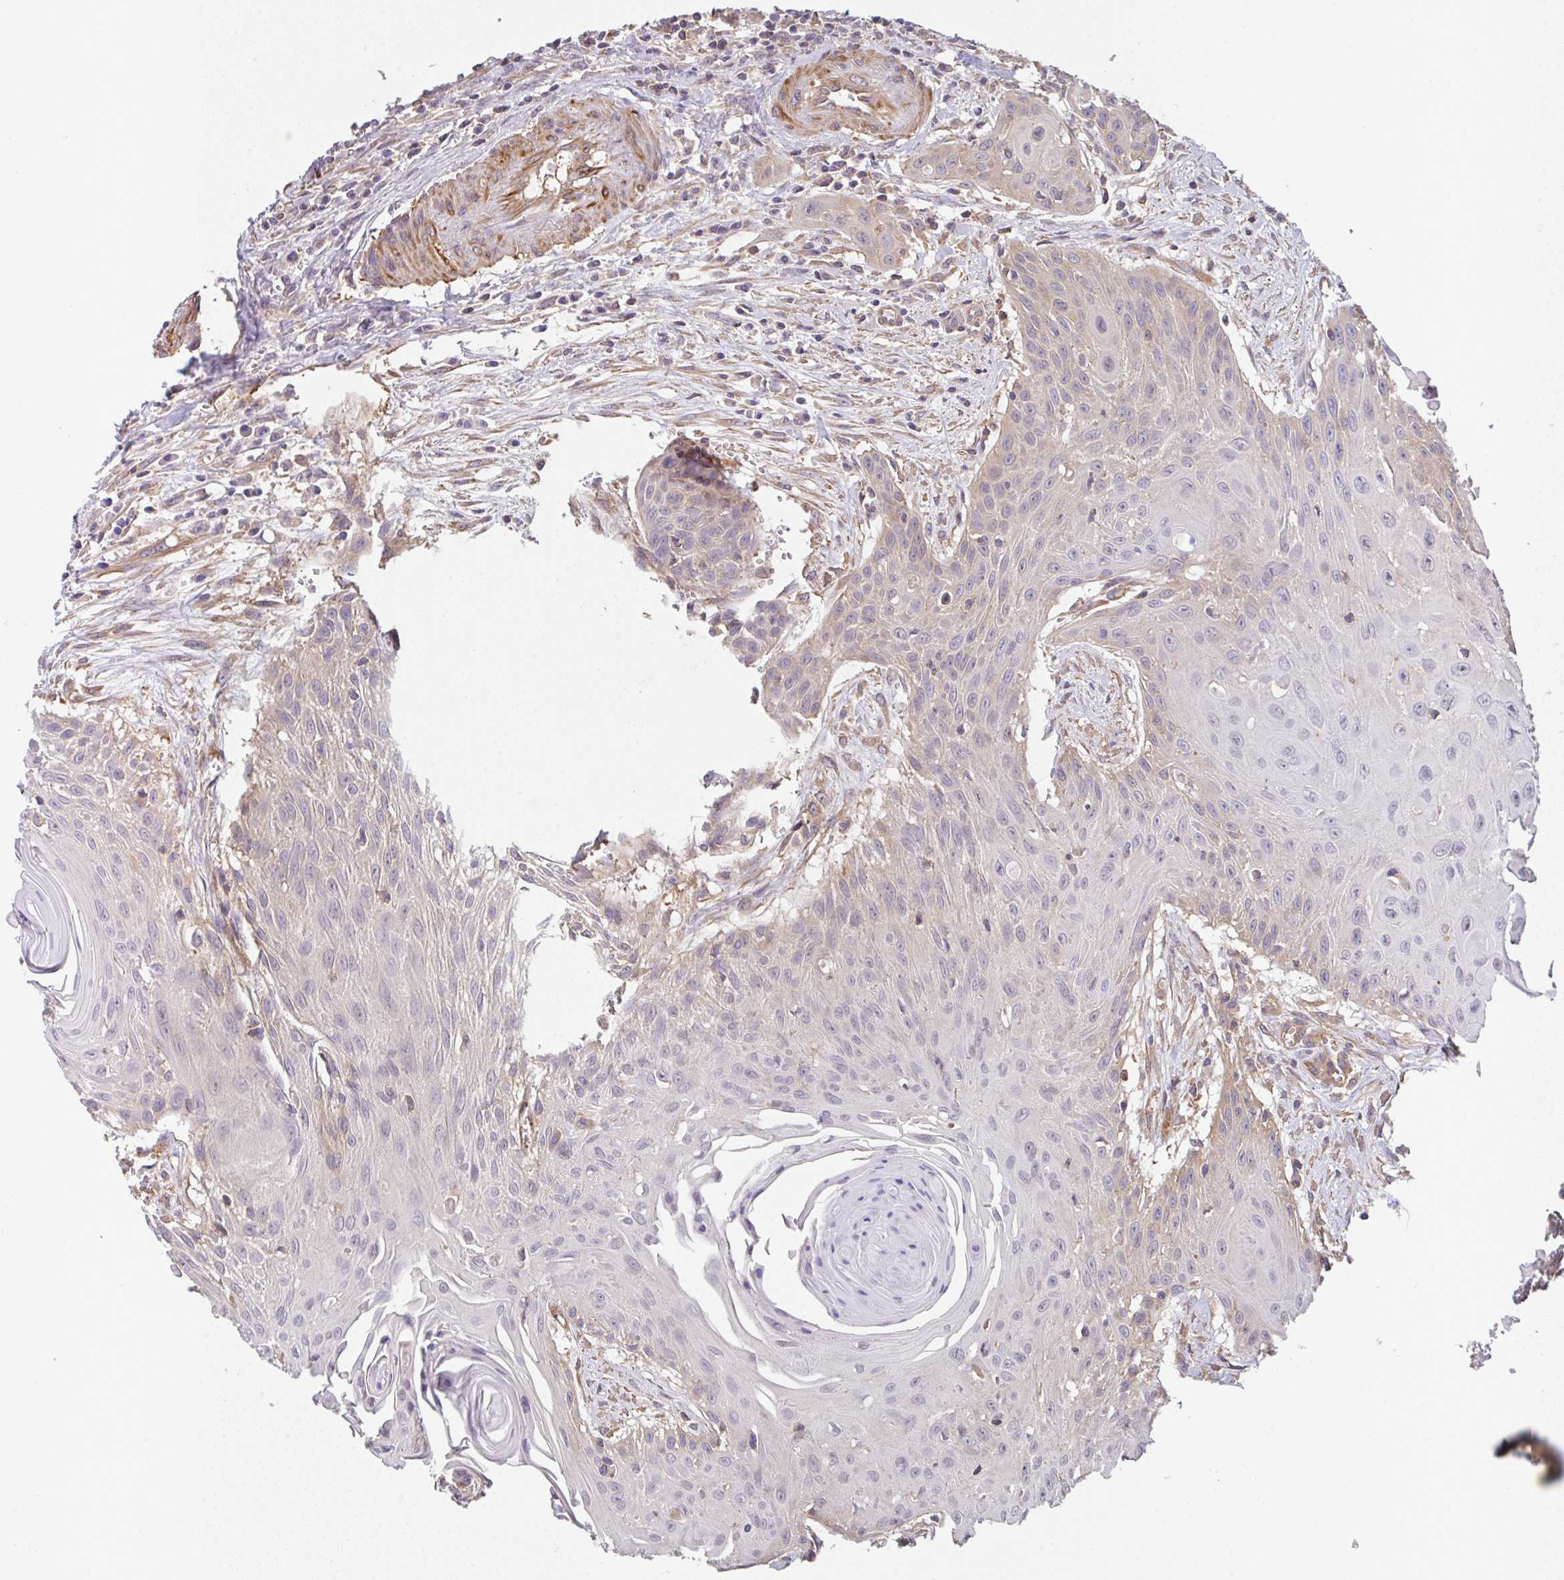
{"staining": {"intensity": "negative", "quantity": "none", "location": "none"}, "tissue": "head and neck cancer", "cell_type": "Tumor cells", "image_type": "cancer", "snomed": [{"axis": "morphology", "description": "Squamous cell carcinoma, NOS"}, {"axis": "topography", "description": "Lymph node"}, {"axis": "topography", "description": "Salivary gland"}, {"axis": "topography", "description": "Head-Neck"}], "caption": "Immunohistochemistry image of human head and neck cancer stained for a protein (brown), which reveals no positivity in tumor cells.", "gene": "TMEM229A", "patient": {"sex": "female", "age": 74}}